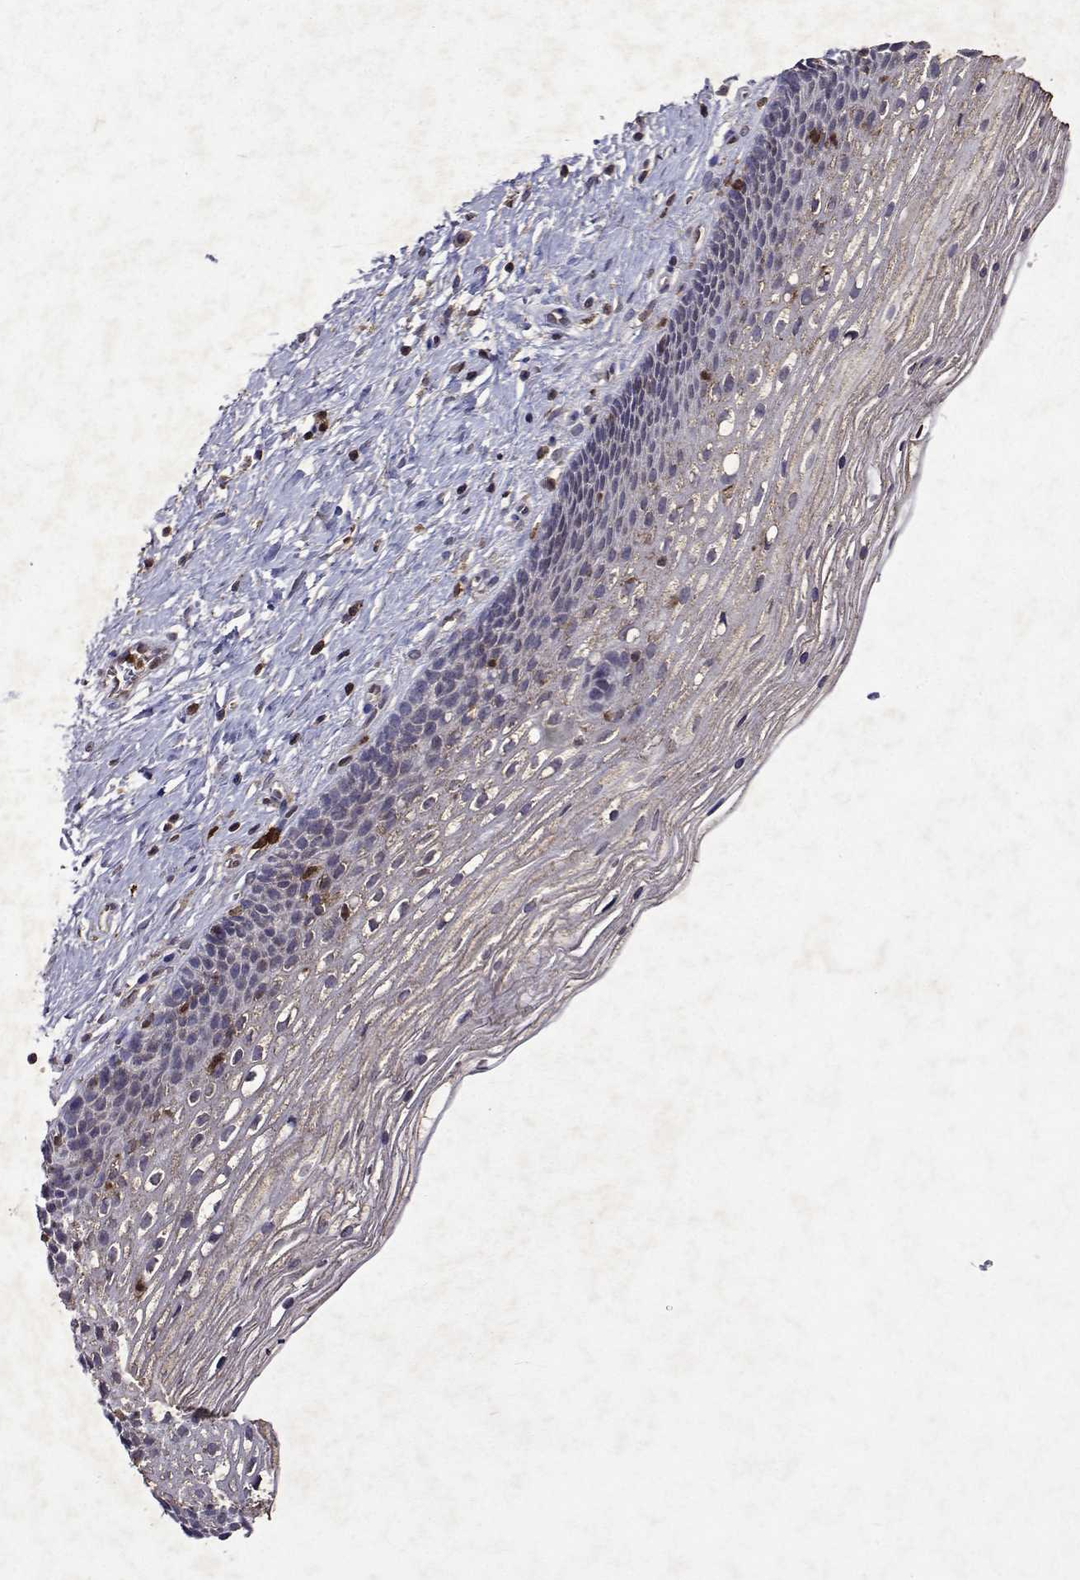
{"staining": {"intensity": "negative", "quantity": "none", "location": "none"}, "tissue": "cervix", "cell_type": "Glandular cells", "image_type": "normal", "snomed": [{"axis": "morphology", "description": "Normal tissue, NOS"}, {"axis": "topography", "description": "Cervix"}], "caption": "Immunohistochemistry (IHC) photomicrograph of normal cervix: cervix stained with DAB shows no significant protein expression in glandular cells.", "gene": "APAF1", "patient": {"sex": "female", "age": 34}}